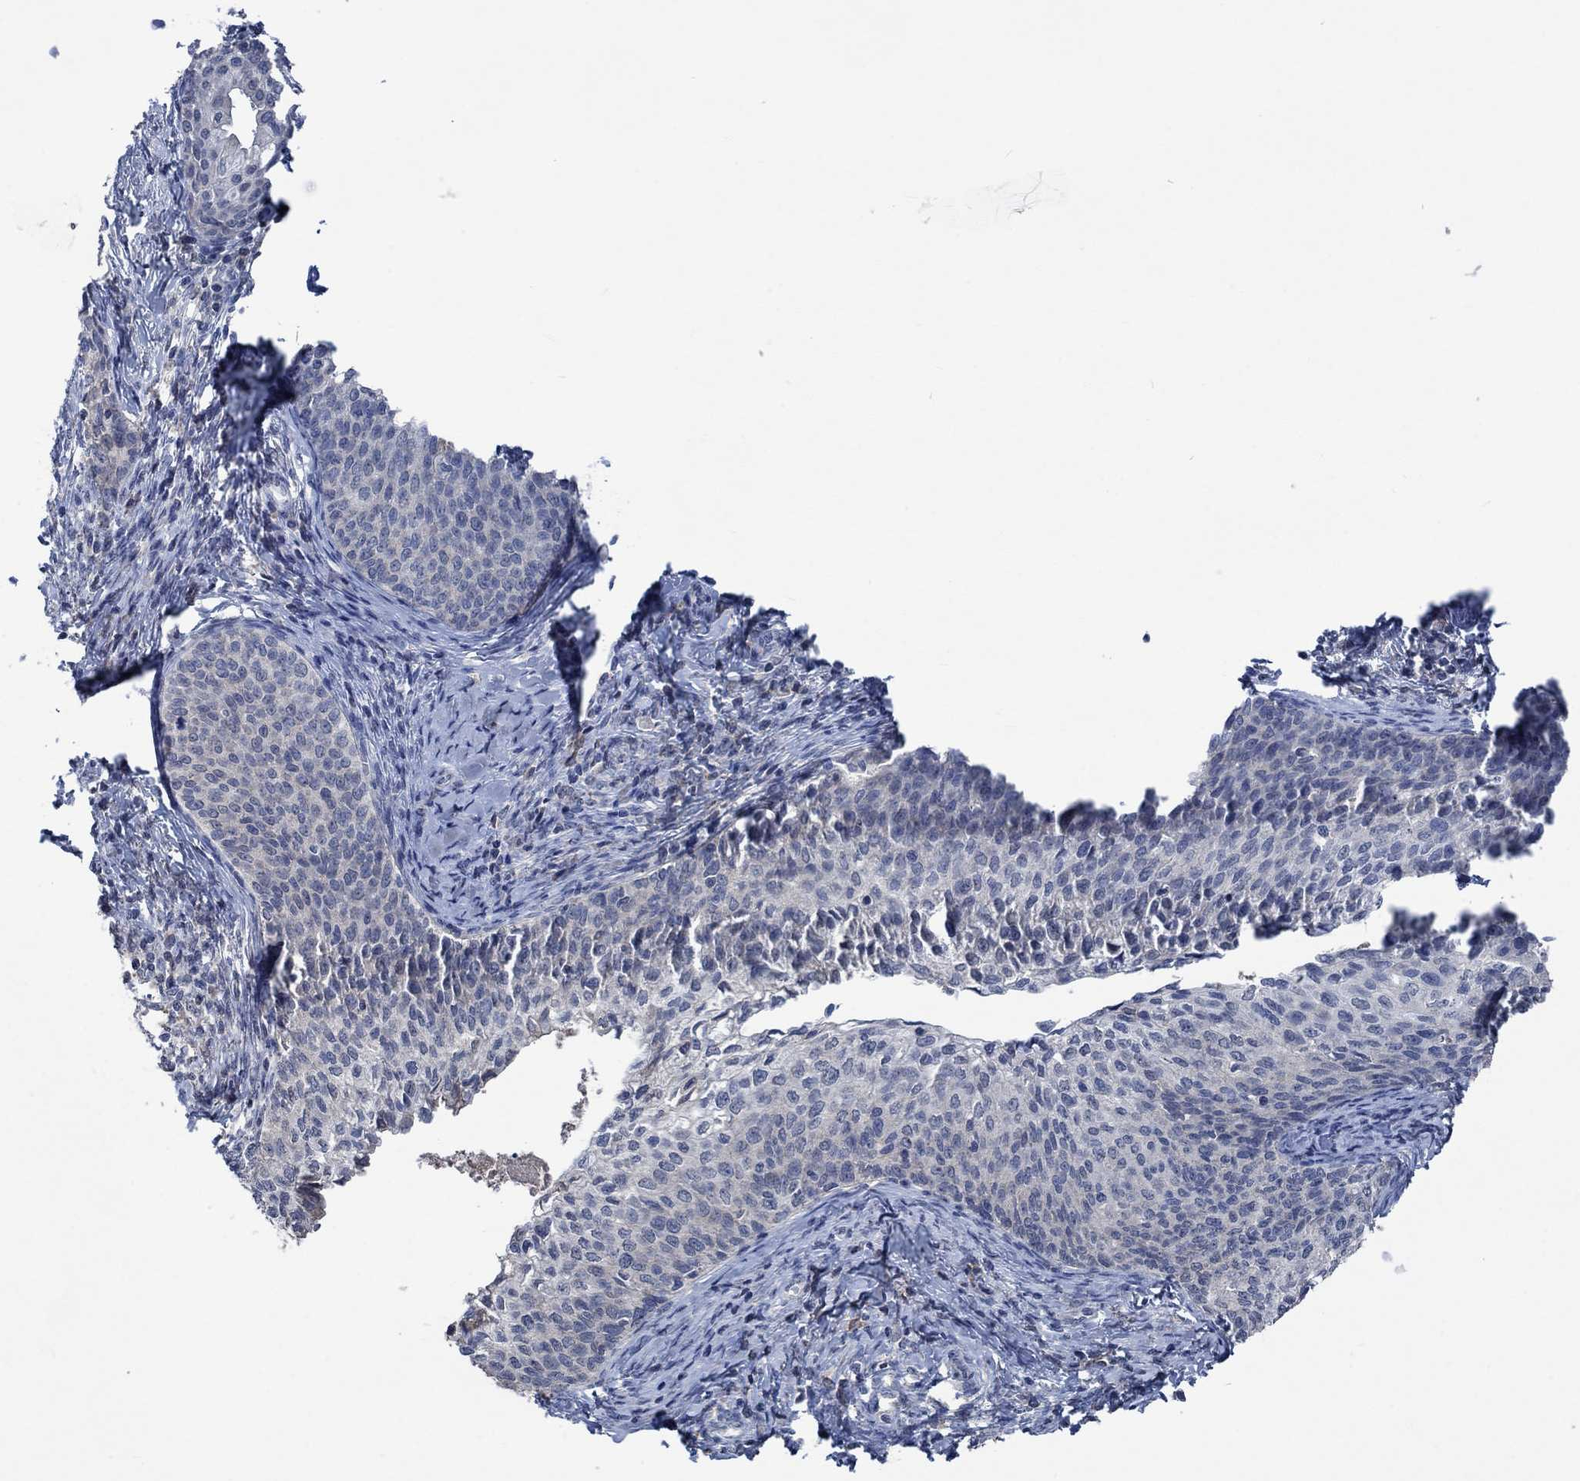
{"staining": {"intensity": "negative", "quantity": "none", "location": "none"}, "tissue": "cervical cancer", "cell_type": "Tumor cells", "image_type": "cancer", "snomed": [{"axis": "morphology", "description": "Squamous cell carcinoma, NOS"}, {"axis": "topography", "description": "Cervix"}], "caption": "Immunohistochemistry (IHC) of squamous cell carcinoma (cervical) reveals no positivity in tumor cells.", "gene": "OBSCN", "patient": {"sex": "female", "age": 51}}